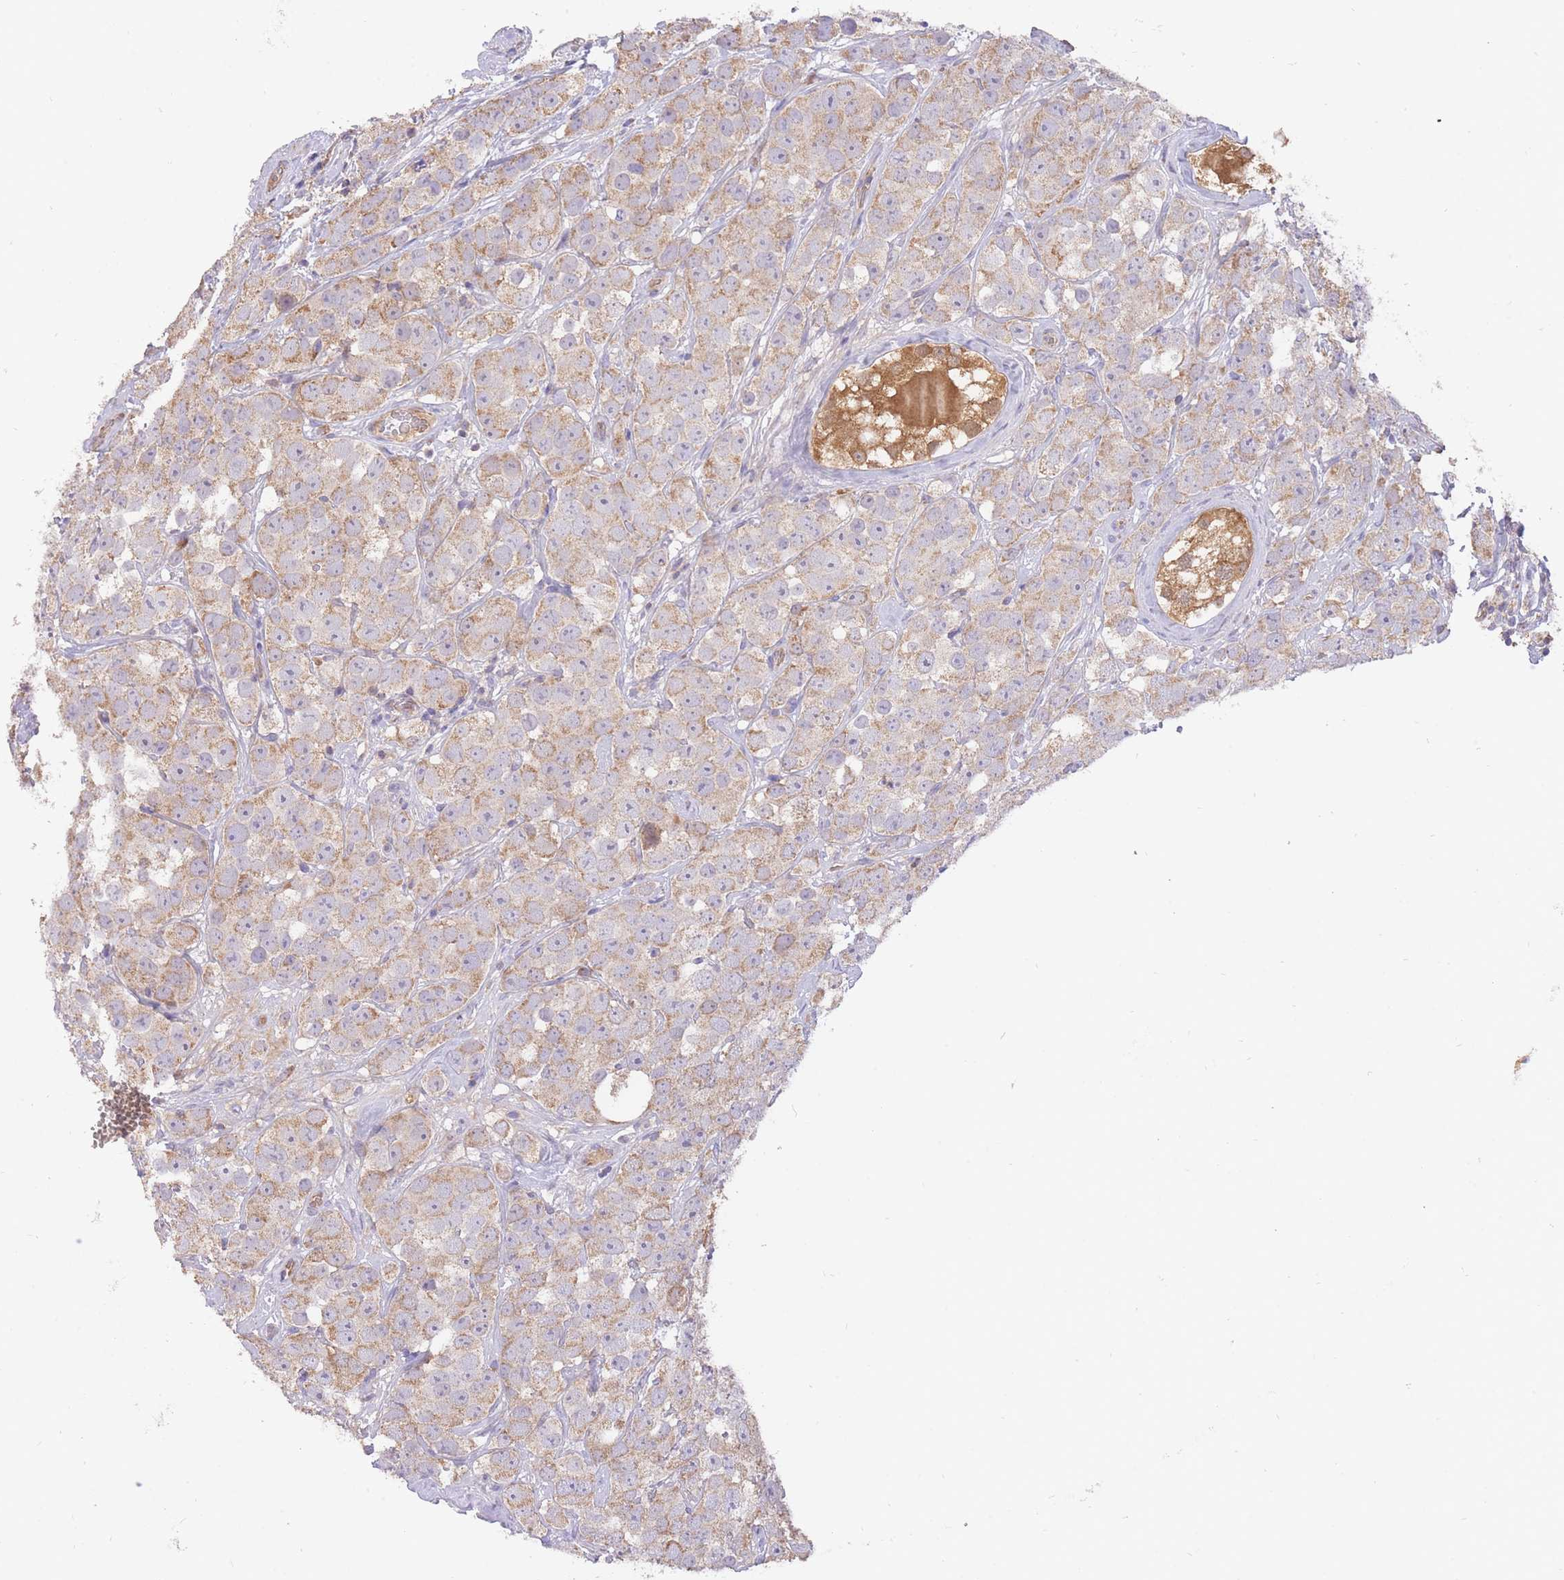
{"staining": {"intensity": "moderate", "quantity": ">75%", "location": "cytoplasmic/membranous"}, "tissue": "testis cancer", "cell_type": "Tumor cells", "image_type": "cancer", "snomed": [{"axis": "morphology", "description": "Seminoma, NOS"}, {"axis": "topography", "description": "Testis"}], "caption": "Protein analysis of testis cancer (seminoma) tissue exhibits moderate cytoplasmic/membranous staining in about >75% of tumor cells.", "gene": "PREP", "patient": {"sex": "male", "age": 28}}